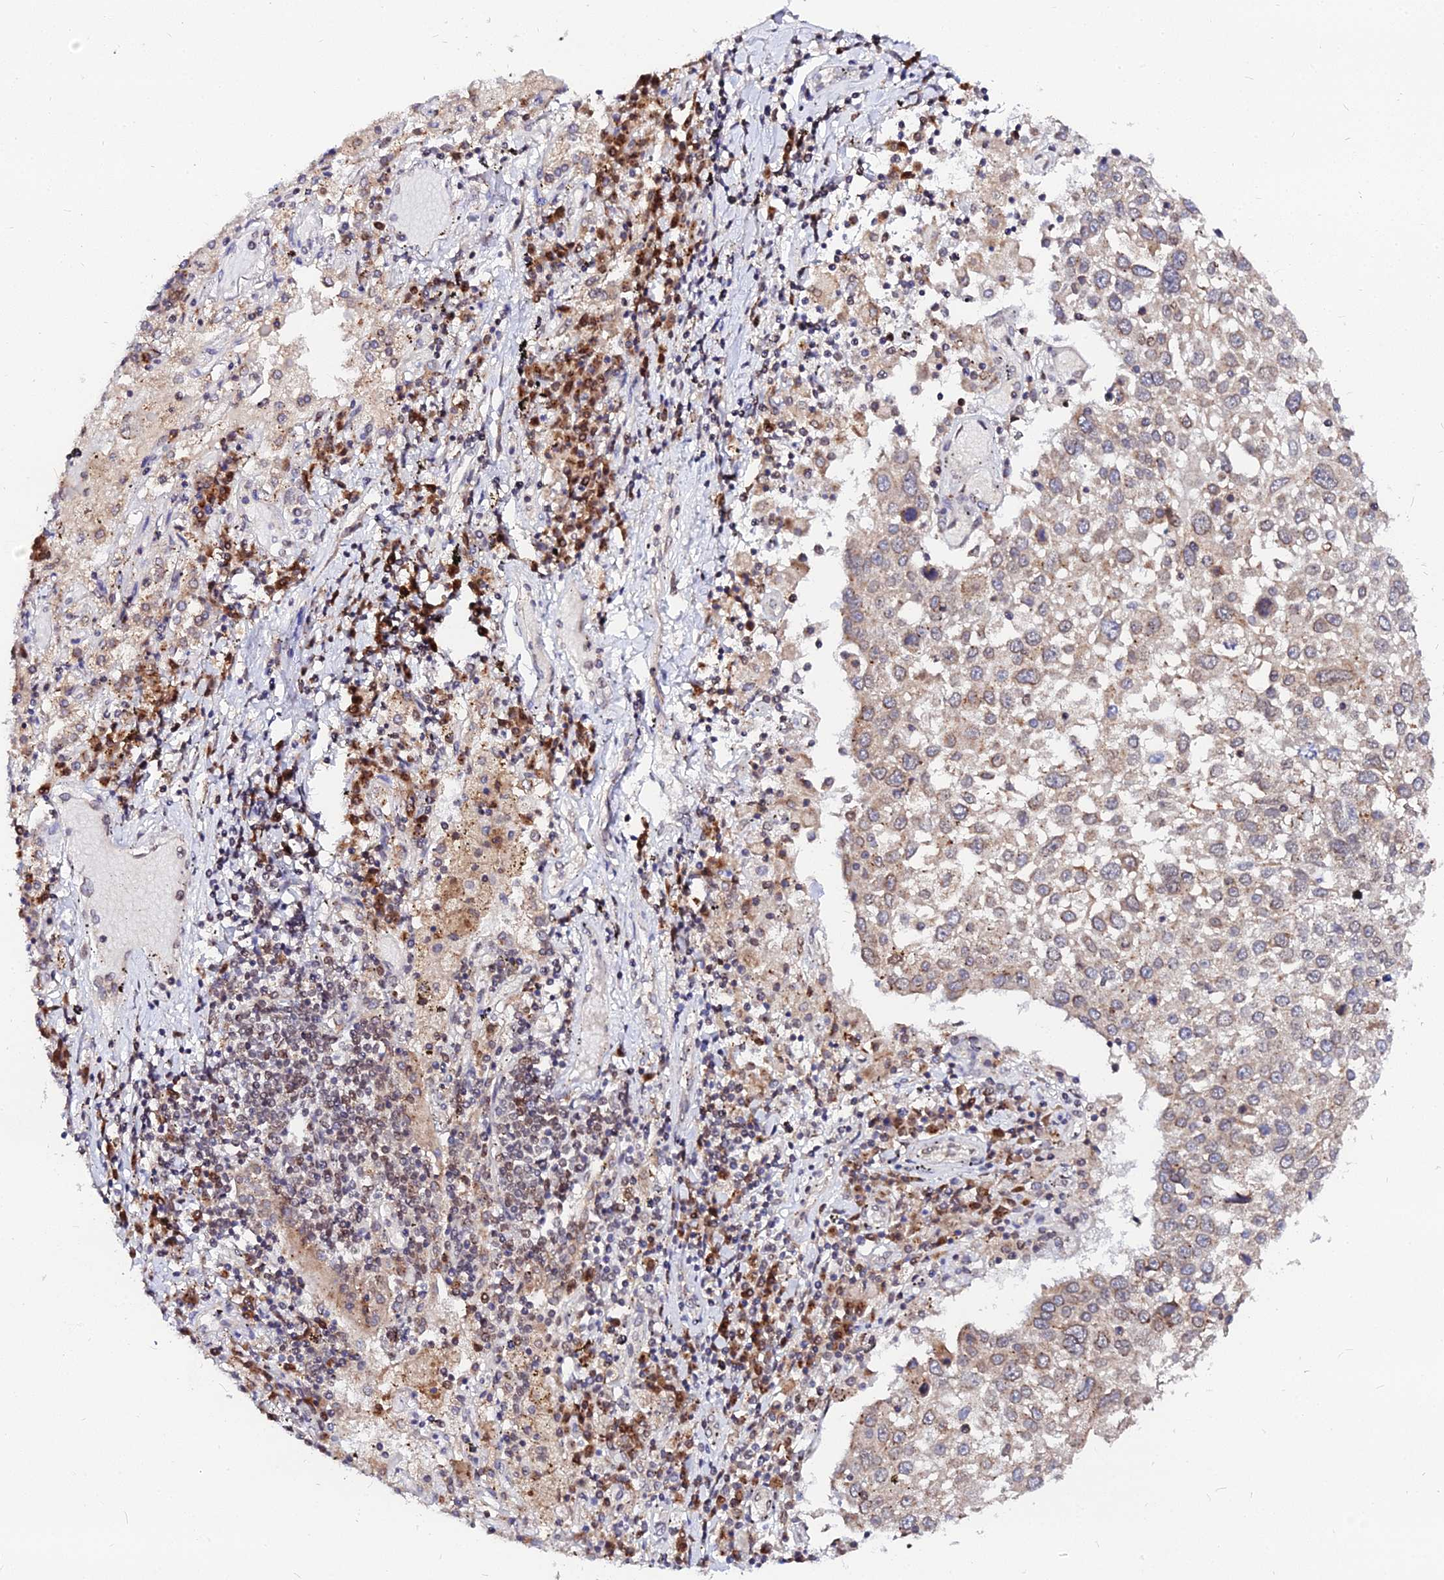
{"staining": {"intensity": "weak", "quantity": ">75%", "location": "cytoplasmic/membranous"}, "tissue": "lung cancer", "cell_type": "Tumor cells", "image_type": "cancer", "snomed": [{"axis": "morphology", "description": "Squamous cell carcinoma, NOS"}, {"axis": "topography", "description": "Lung"}], "caption": "Approximately >75% of tumor cells in human squamous cell carcinoma (lung) show weak cytoplasmic/membranous protein expression as visualized by brown immunohistochemical staining.", "gene": "RNF121", "patient": {"sex": "male", "age": 65}}